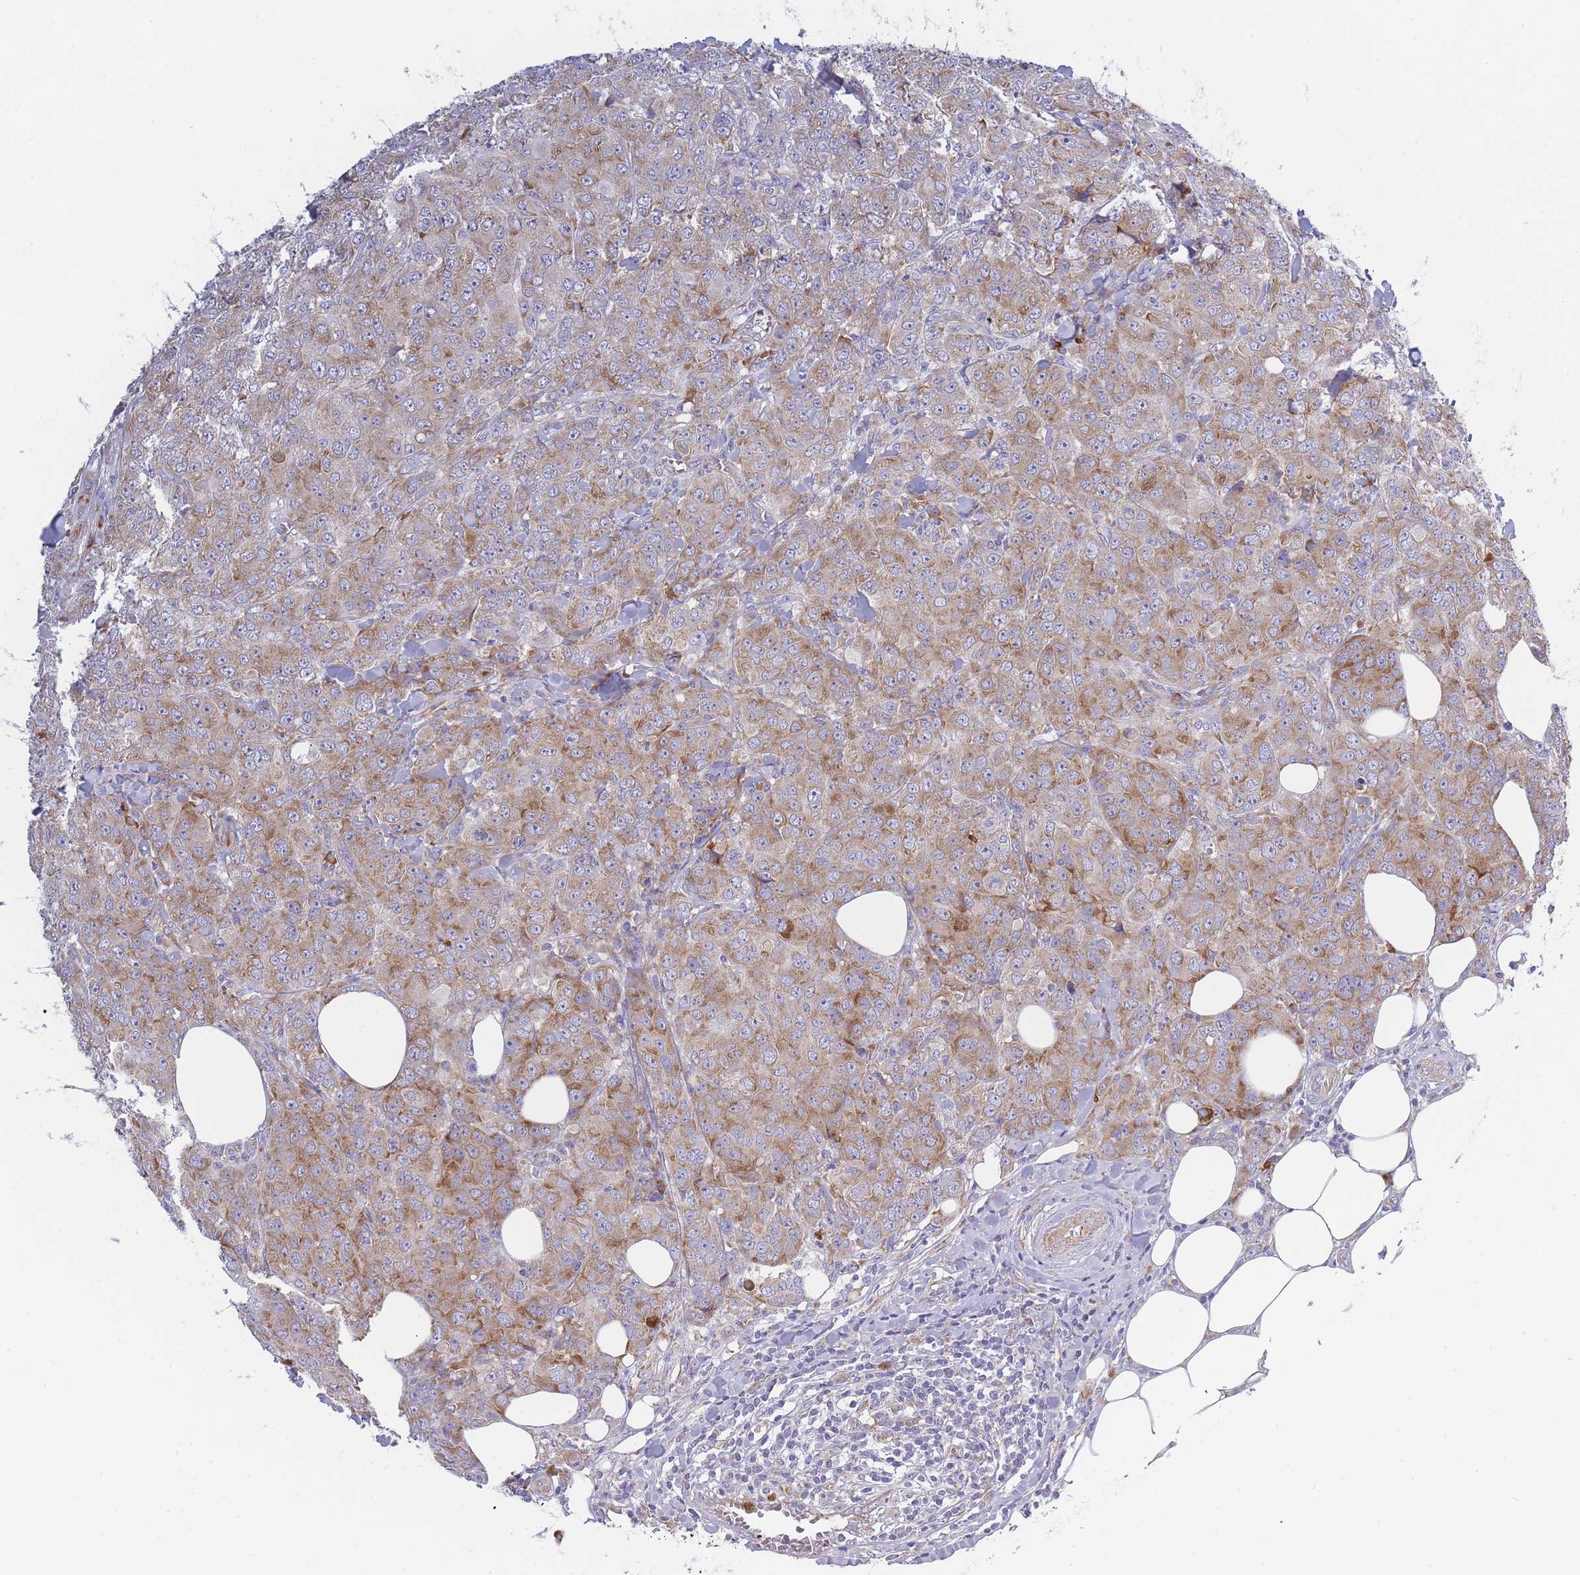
{"staining": {"intensity": "moderate", "quantity": ">75%", "location": "cytoplasmic/membranous"}, "tissue": "breast cancer", "cell_type": "Tumor cells", "image_type": "cancer", "snomed": [{"axis": "morphology", "description": "Duct carcinoma"}, {"axis": "topography", "description": "Breast"}], "caption": "A brown stain shows moderate cytoplasmic/membranous positivity of a protein in human breast infiltrating ductal carcinoma tumor cells.", "gene": "NDUFAF6", "patient": {"sex": "female", "age": 43}}